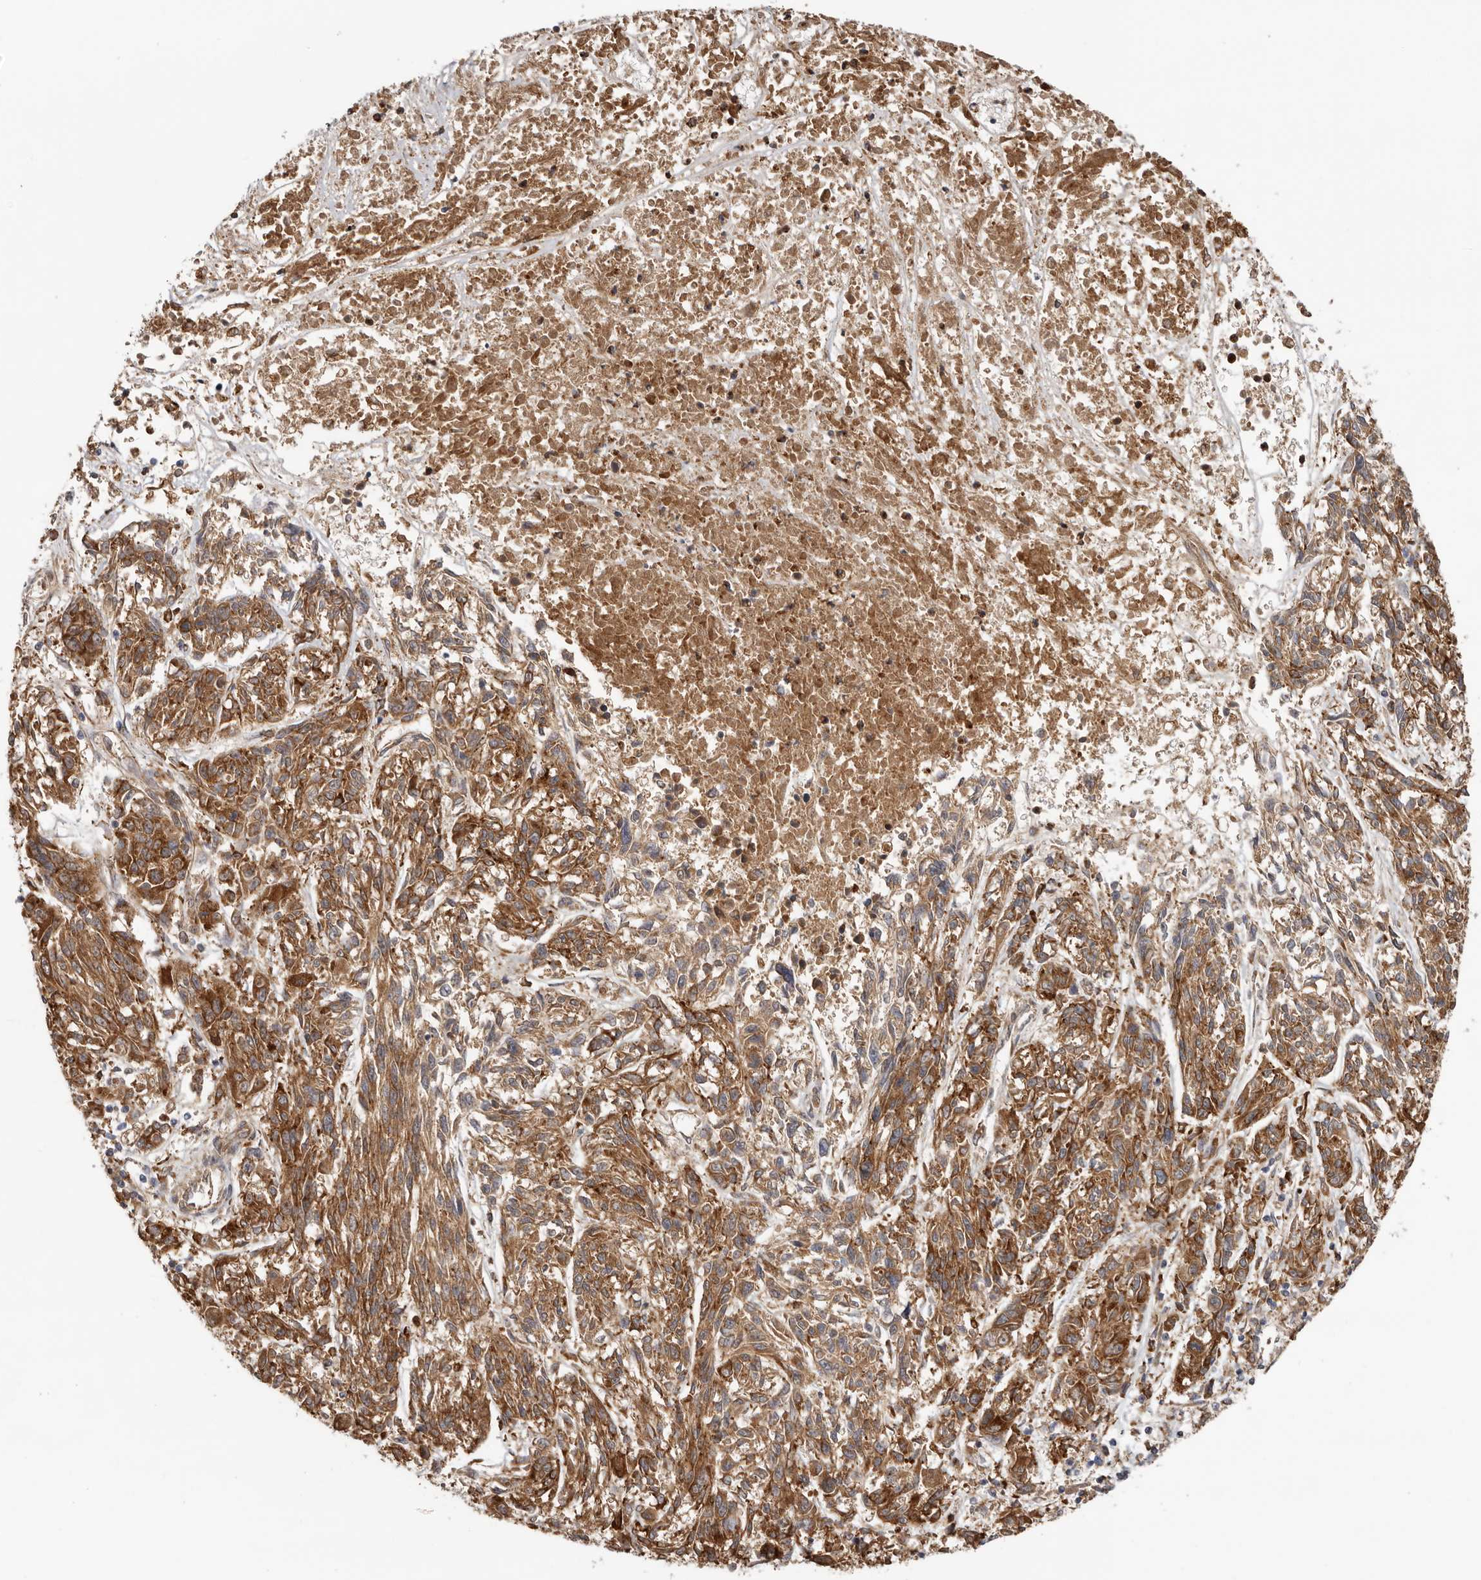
{"staining": {"intensity": "moderate", "quantity": ">75%", "location": "cytoplasmic/membranous"}, "tissue": "melanoma", "cell_type": "Tumor cells", "image_type": "cancer", "snomed": [{"axis": "morphology", "description": "Malignant melanoma, NOS"}, {"axis": "topography", "description": "Skin"}], "caption": "A high-resolution micrograph shows immunohistochemistry staining of malignant melanoma, which reveals moderate cytoplasmic/membranous positivity in about >75% of tumor cells.", "gene": "GRN", "patient": {"sex": "male", "age": 53}}